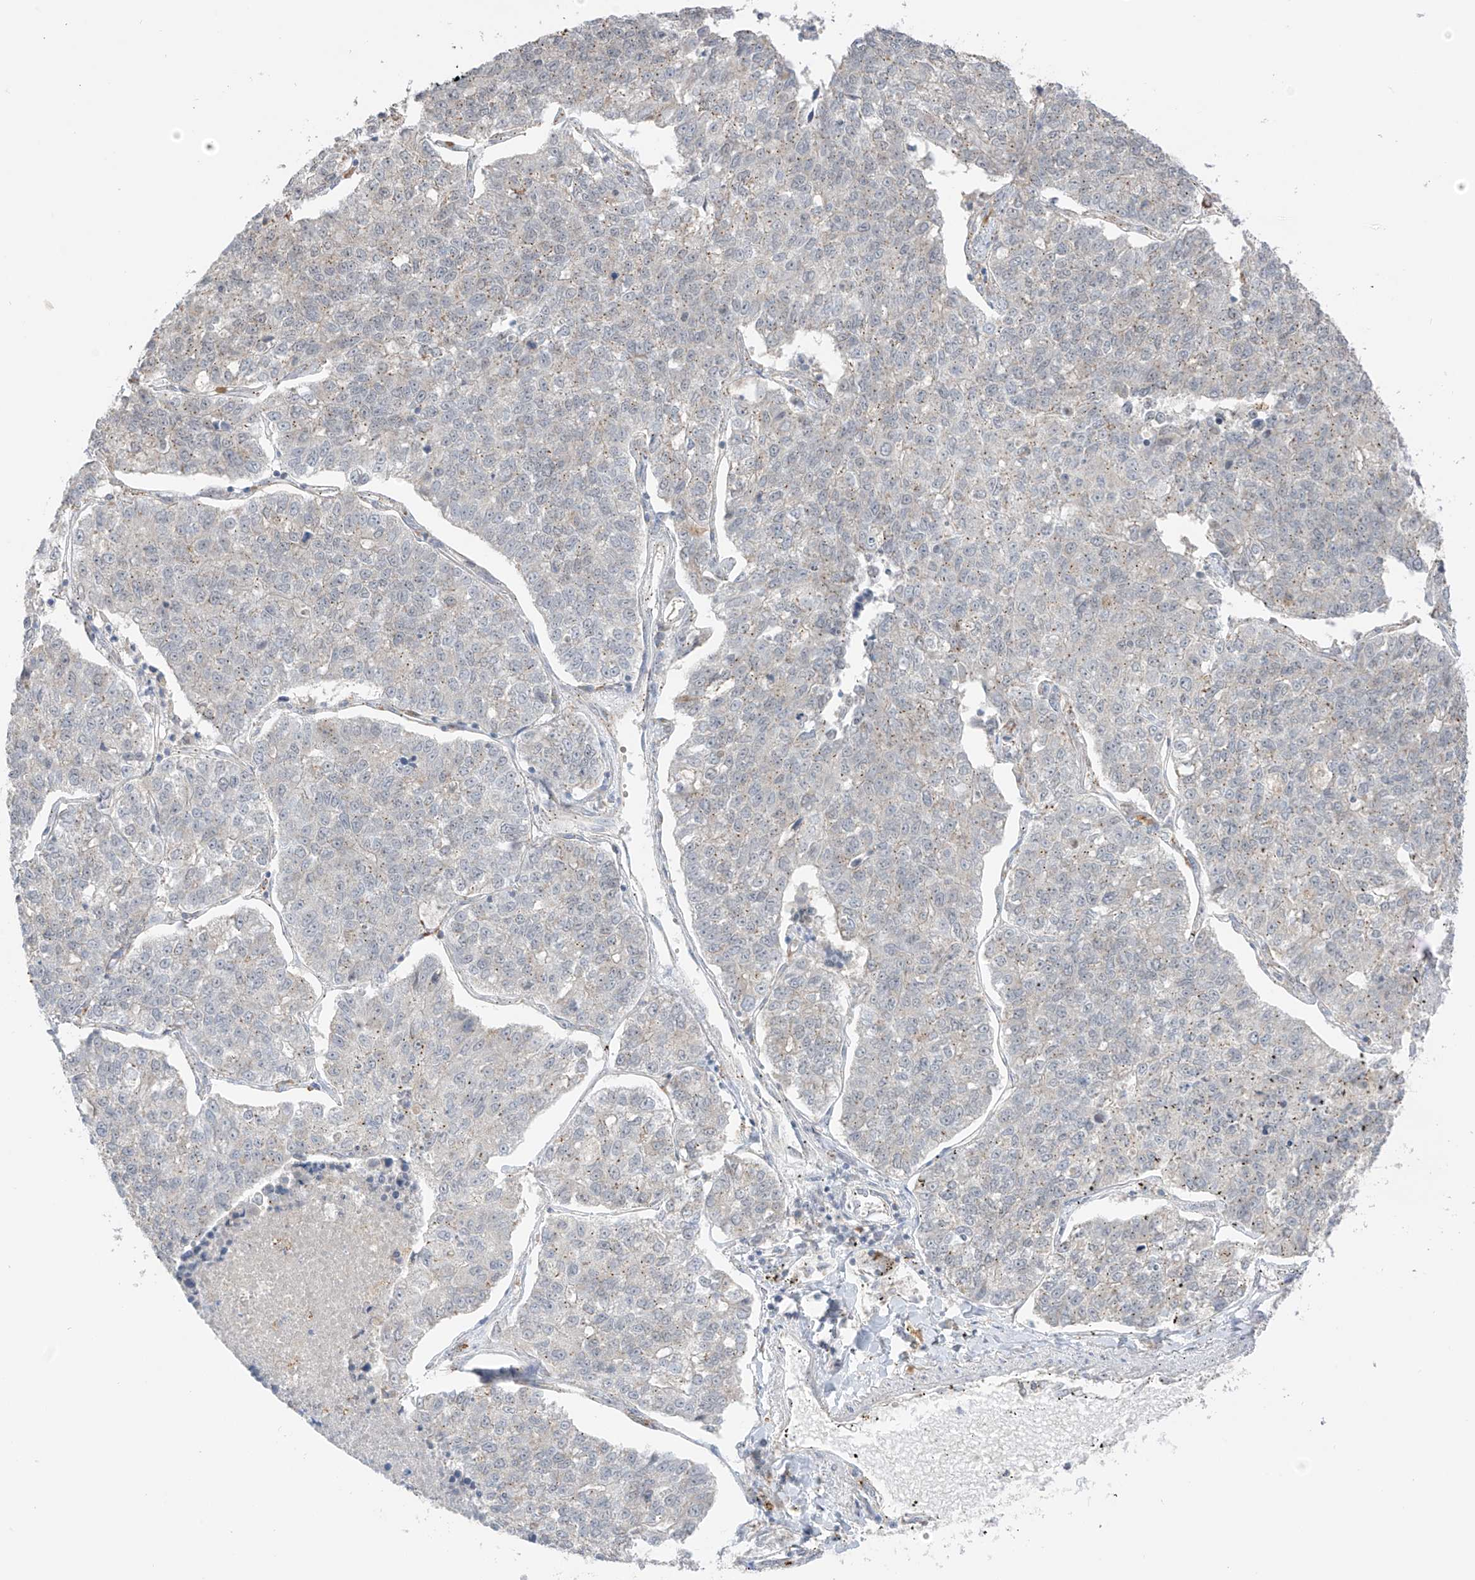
{"staining": {"intensity": "moderate", "quantity": "<25%", "location": "cytoplasmic/membranous"}, "tissue": "lung cancer", "cell_type": "Tumor cells", "image_type": "cancer", "snomed": [{"axis": "morphology", "description": "Adenocarcinoma, NOS"}, {"axis": "topography", "description": "Lung"}], "caption": "Moderate cytoplasmic/membranous protein positivity is seen in approximately <25% of tumor cells in adenocarcinoma (lung).", "gene": "N4BP3", "patient": {"sex": "male", "age": 49}}